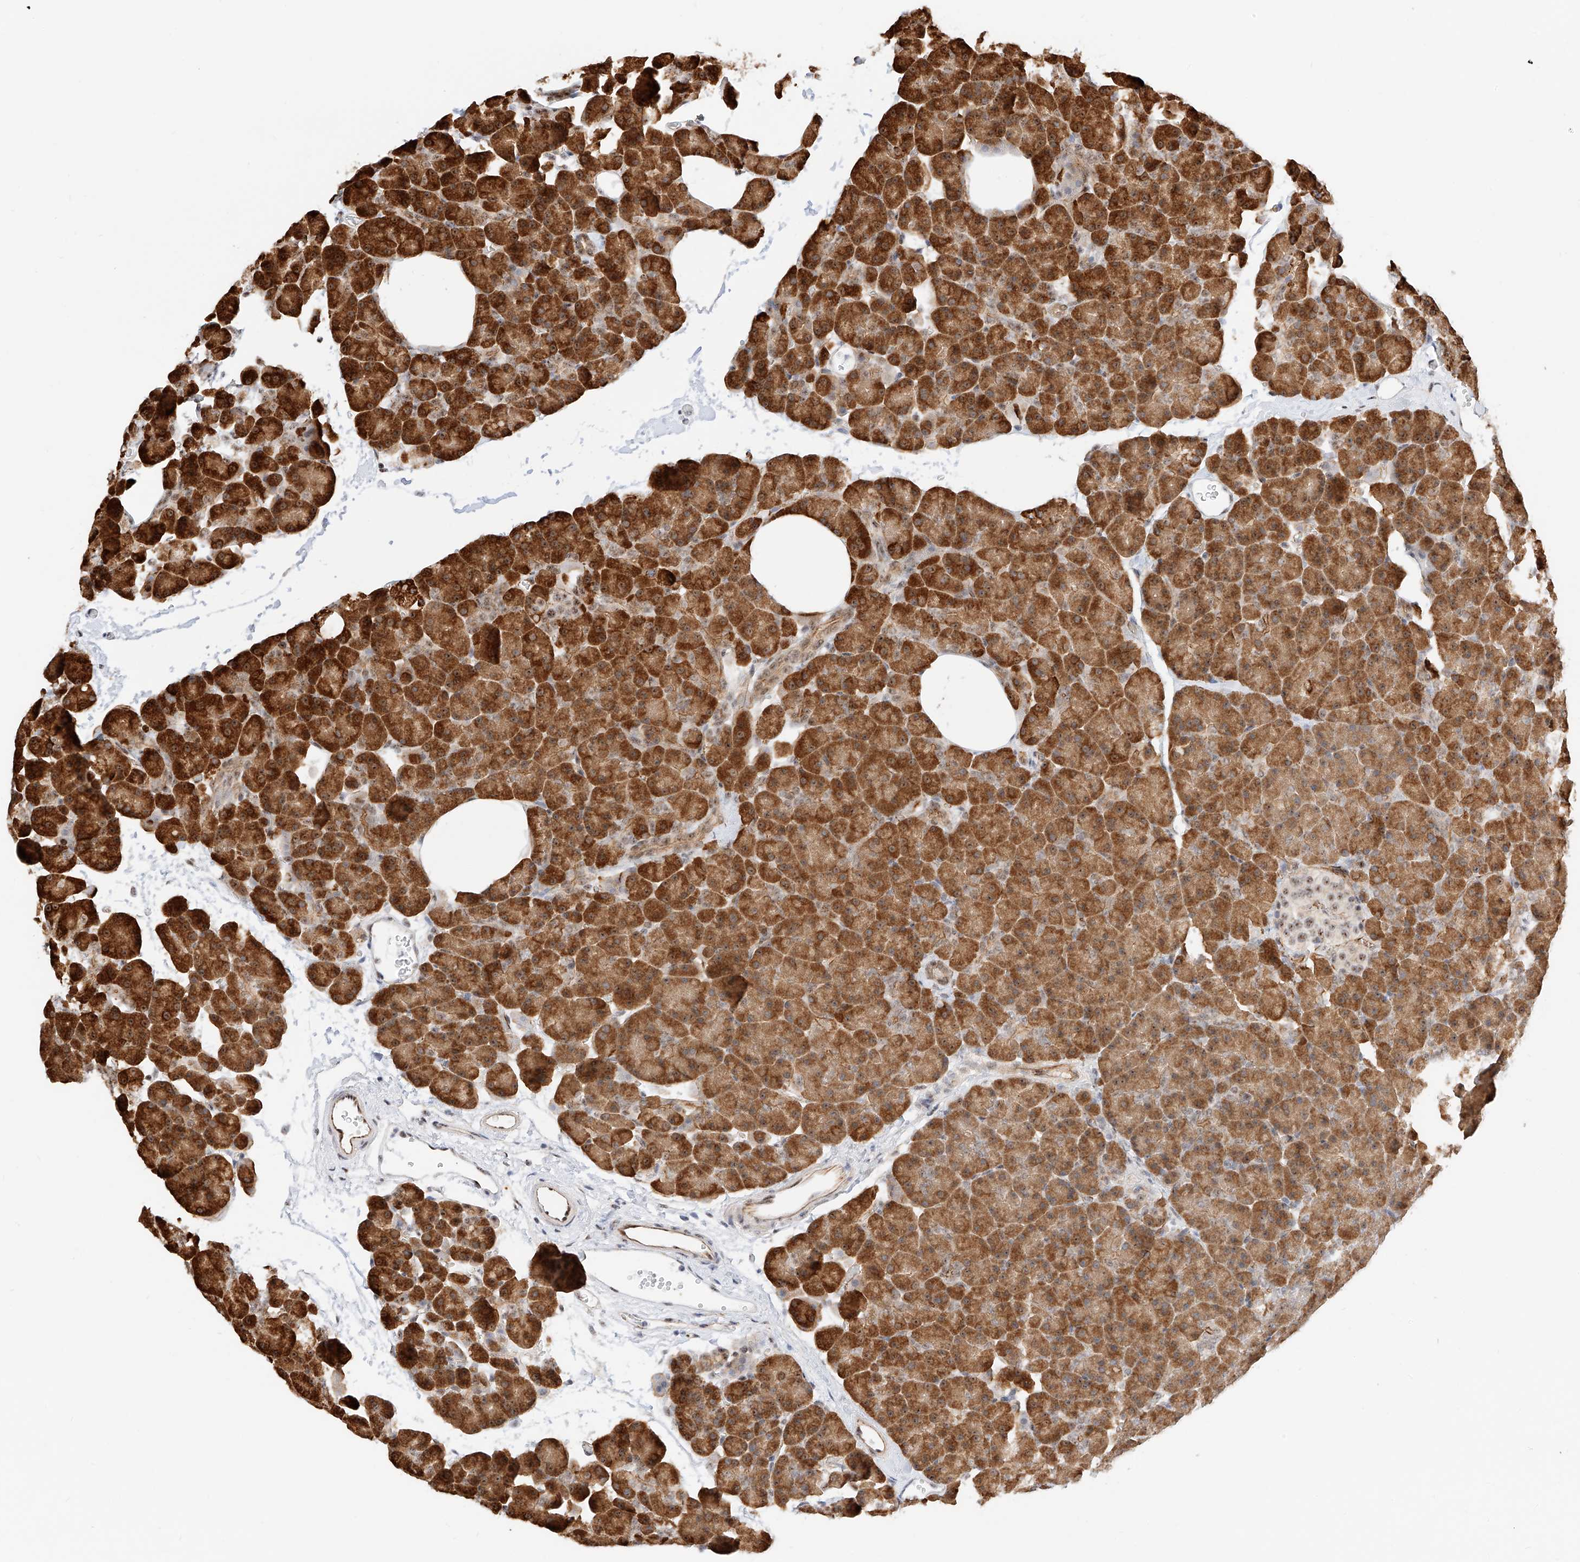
{"staining": {"intensity": "strong", "quantity": ">75%", "location": "cytoplasmic/membranous,nuclear"}, "tissue": "pancreas", "cell_type": "Exocrine glandular cells", "image_type": "normal", "snomed": [{"axis": "morphology", "description": "Normal tissue, NOS"}, {"axis": "morphology", "description": "Carcinoid, malignant, NOS"}, {"axis": "topography", "description": "Pancreas"}], "caption": "The micrograph exhibits staining of unremarkable pancreas, revealing strong cytoplasmic/membranous,nuclear protein staining (brown color) within exocrine glandular cells. Immunohistochemistry (ihc) stains the protein of interest in brown and the nuclei are stained blue.", "gene": "ATXN7L2", "patient": {"sex": "female", "age": 35}}